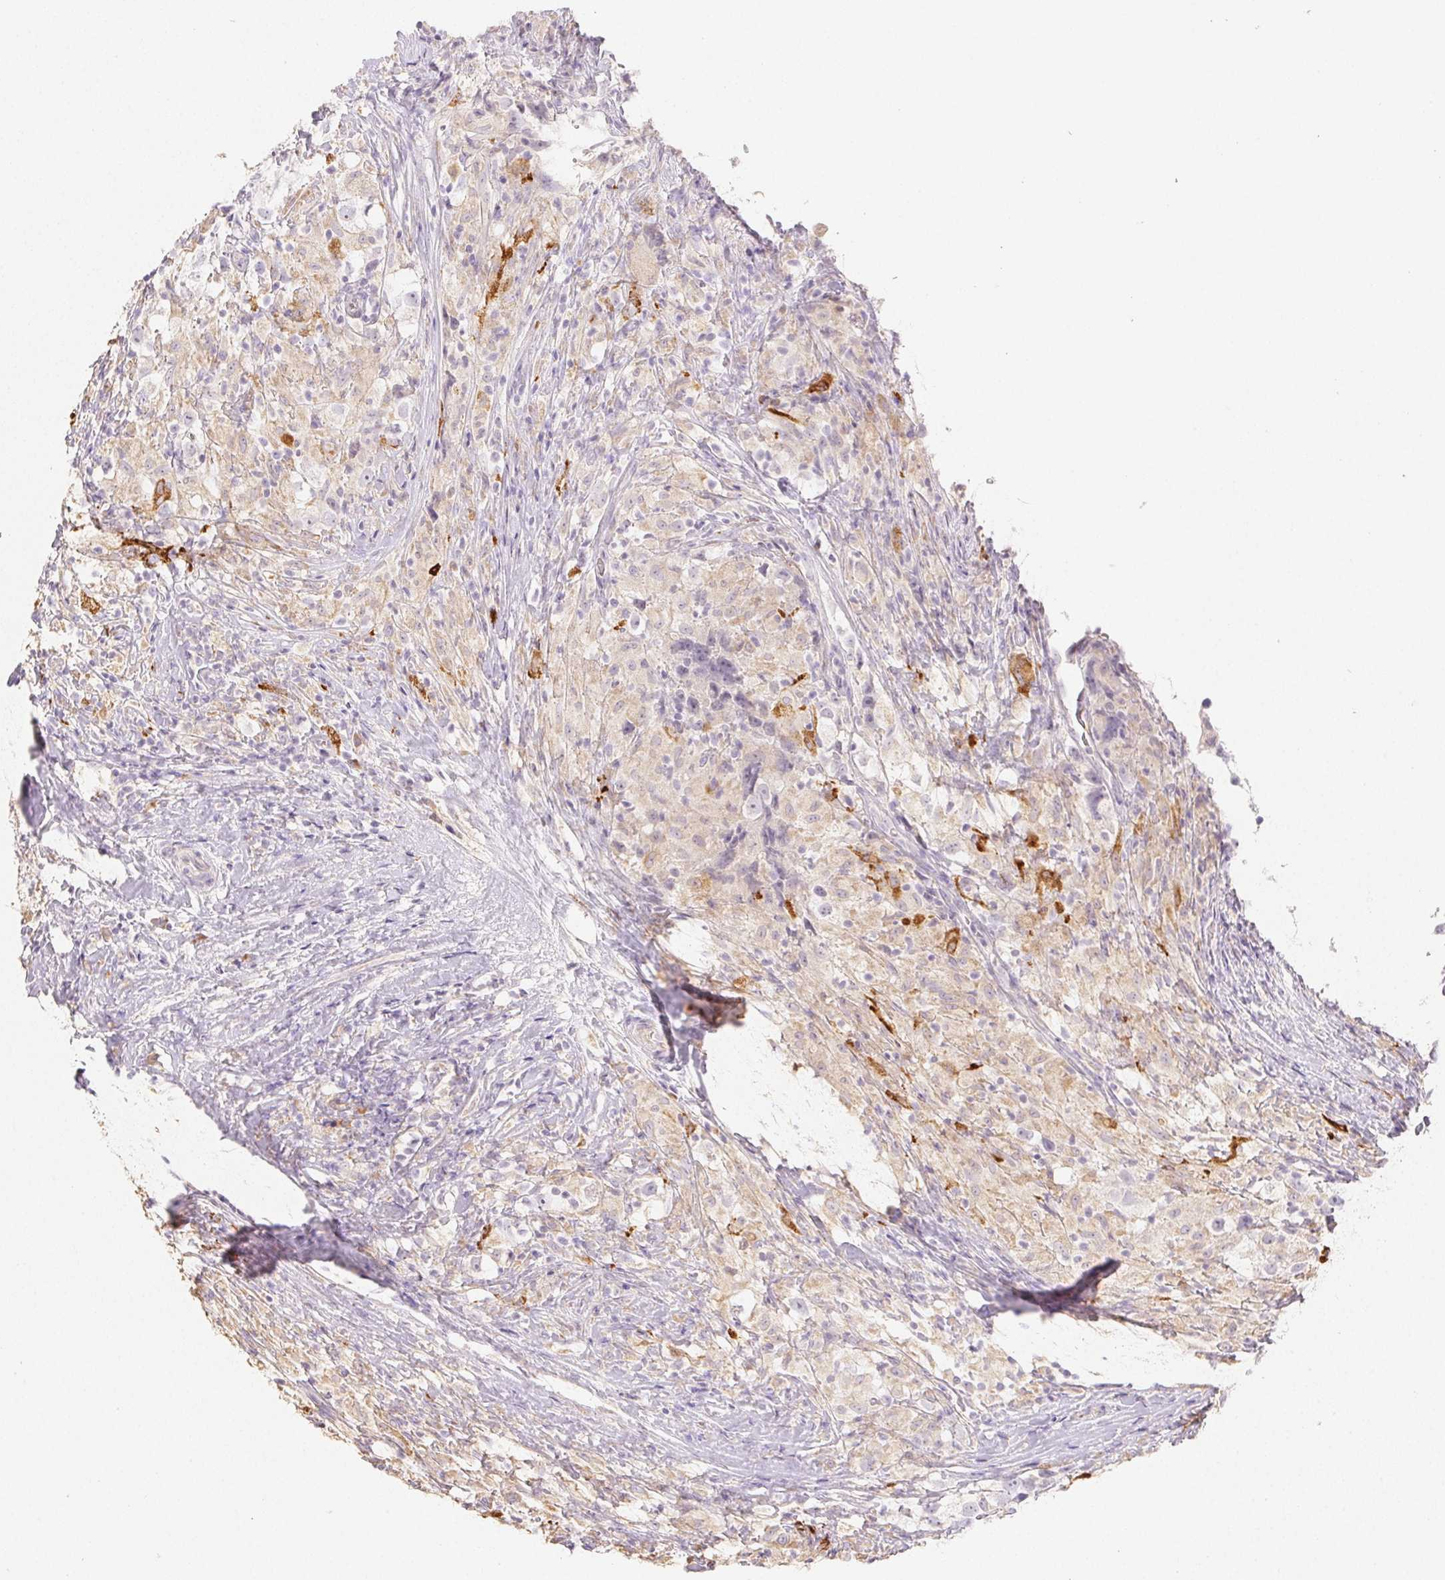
{"staining": {"intensity": "moderate", "quantity": "<25%", "location": "cytoplasmic/membranous"}, "tissue": "testis cancer", "cell_type": "Tumor cells", "image_type": "cancer", "snomed": [{"axis": "morphology", "description": "Seminoma, NOS"}, {"axis": "topography", "description": "Testis"}], "caption": "Testis seminoma tissue displays moderate cytoplasmic/membranous expression in about <25% of tumor cells, visualized by immunohistochemistry. (DAB (3,3'-diaminobenzidine) IHC with brightfield microscopy, high magnification).", "gene": "ACVR1B", "patient": {"sex": "male", "age": 46}}